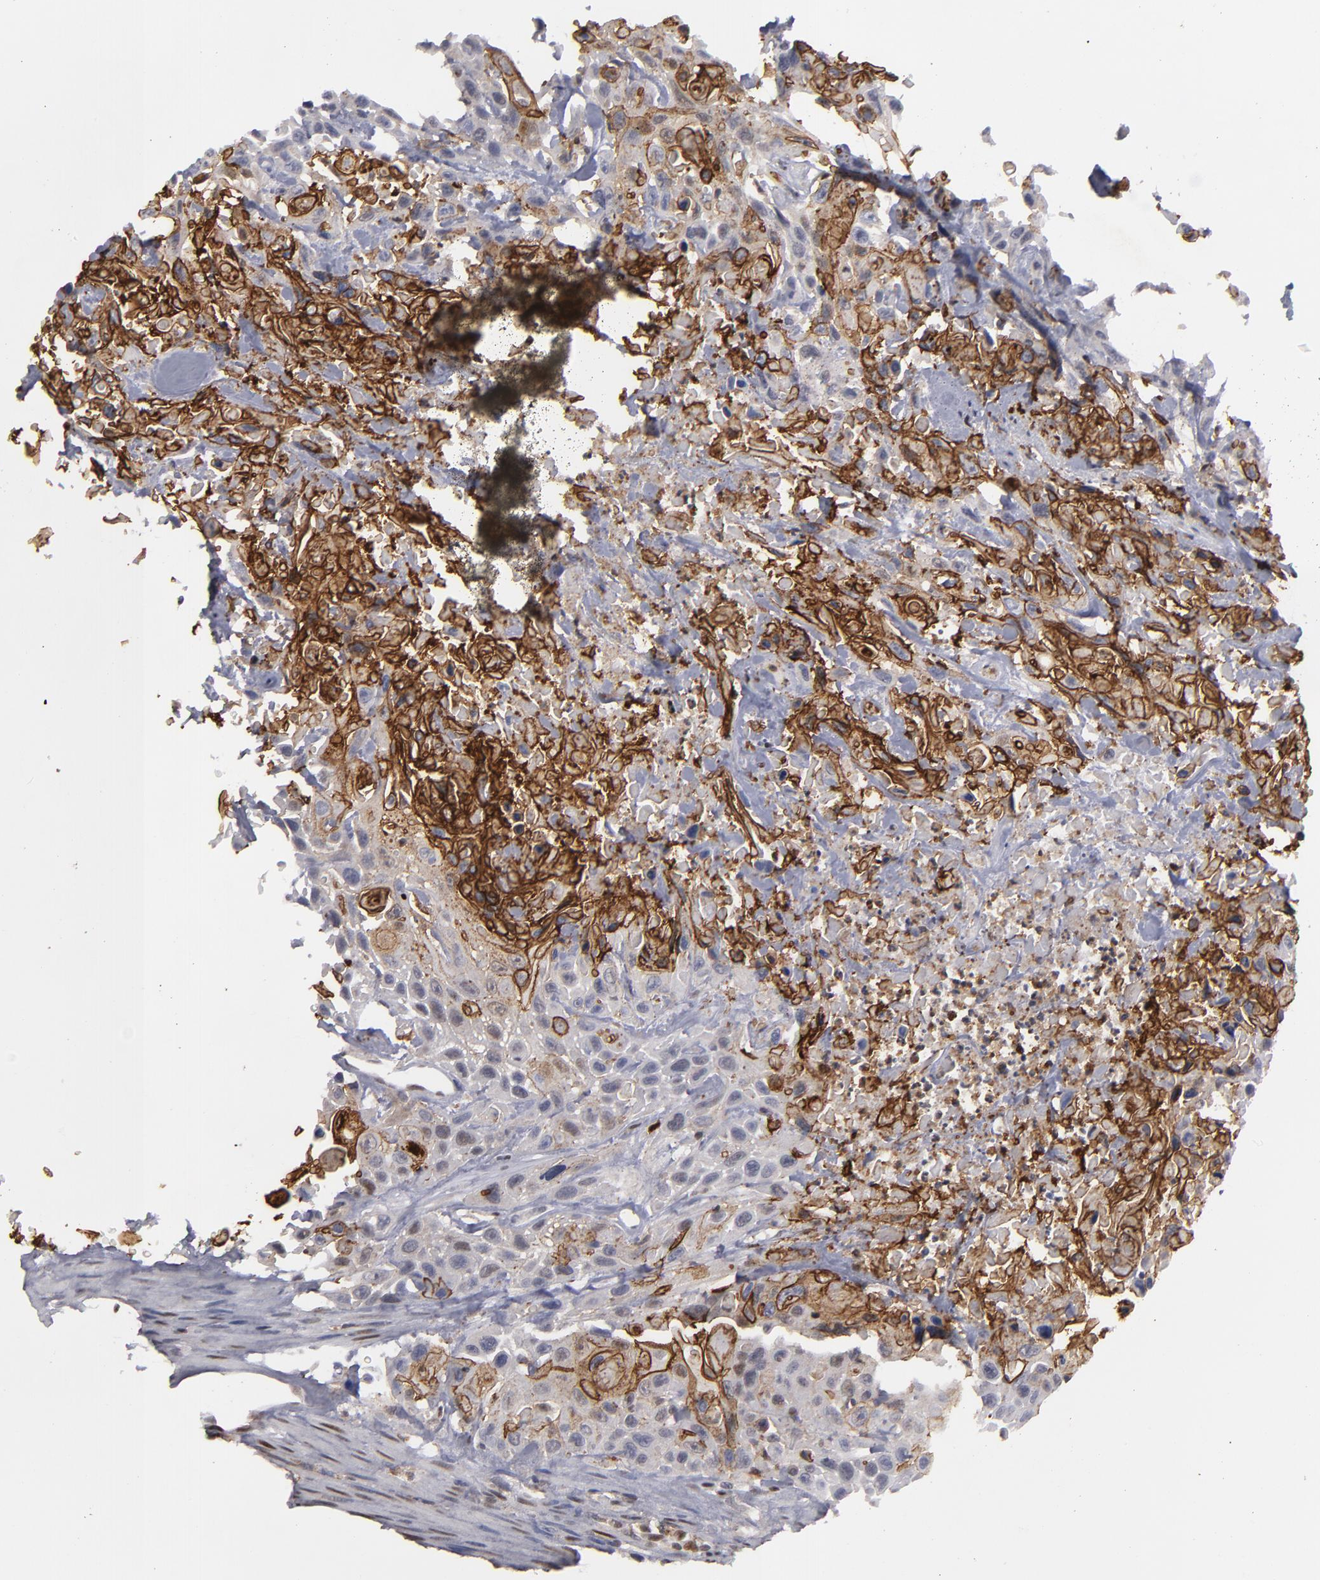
{"staining": {"intensity": "moderate", "quantity": "25%-75%", "location": "cytoplasmic/membranous,nuclear"}, "tissue": "urothelial cancer", "cell_type": "Tumor cells", "image_type": "cancer", "snomed": [{"axis": "morphology", "description": "Urothelial carcinoma, High grade"}, {"axis": "topography", "description": "Urinary bladder"}], "caption": "Urothelial cancer stained with a protein marker exhibits moderate staining in tumor cells.", "gene": "GSR", "patient": {"sex": "female", "age": 84}}